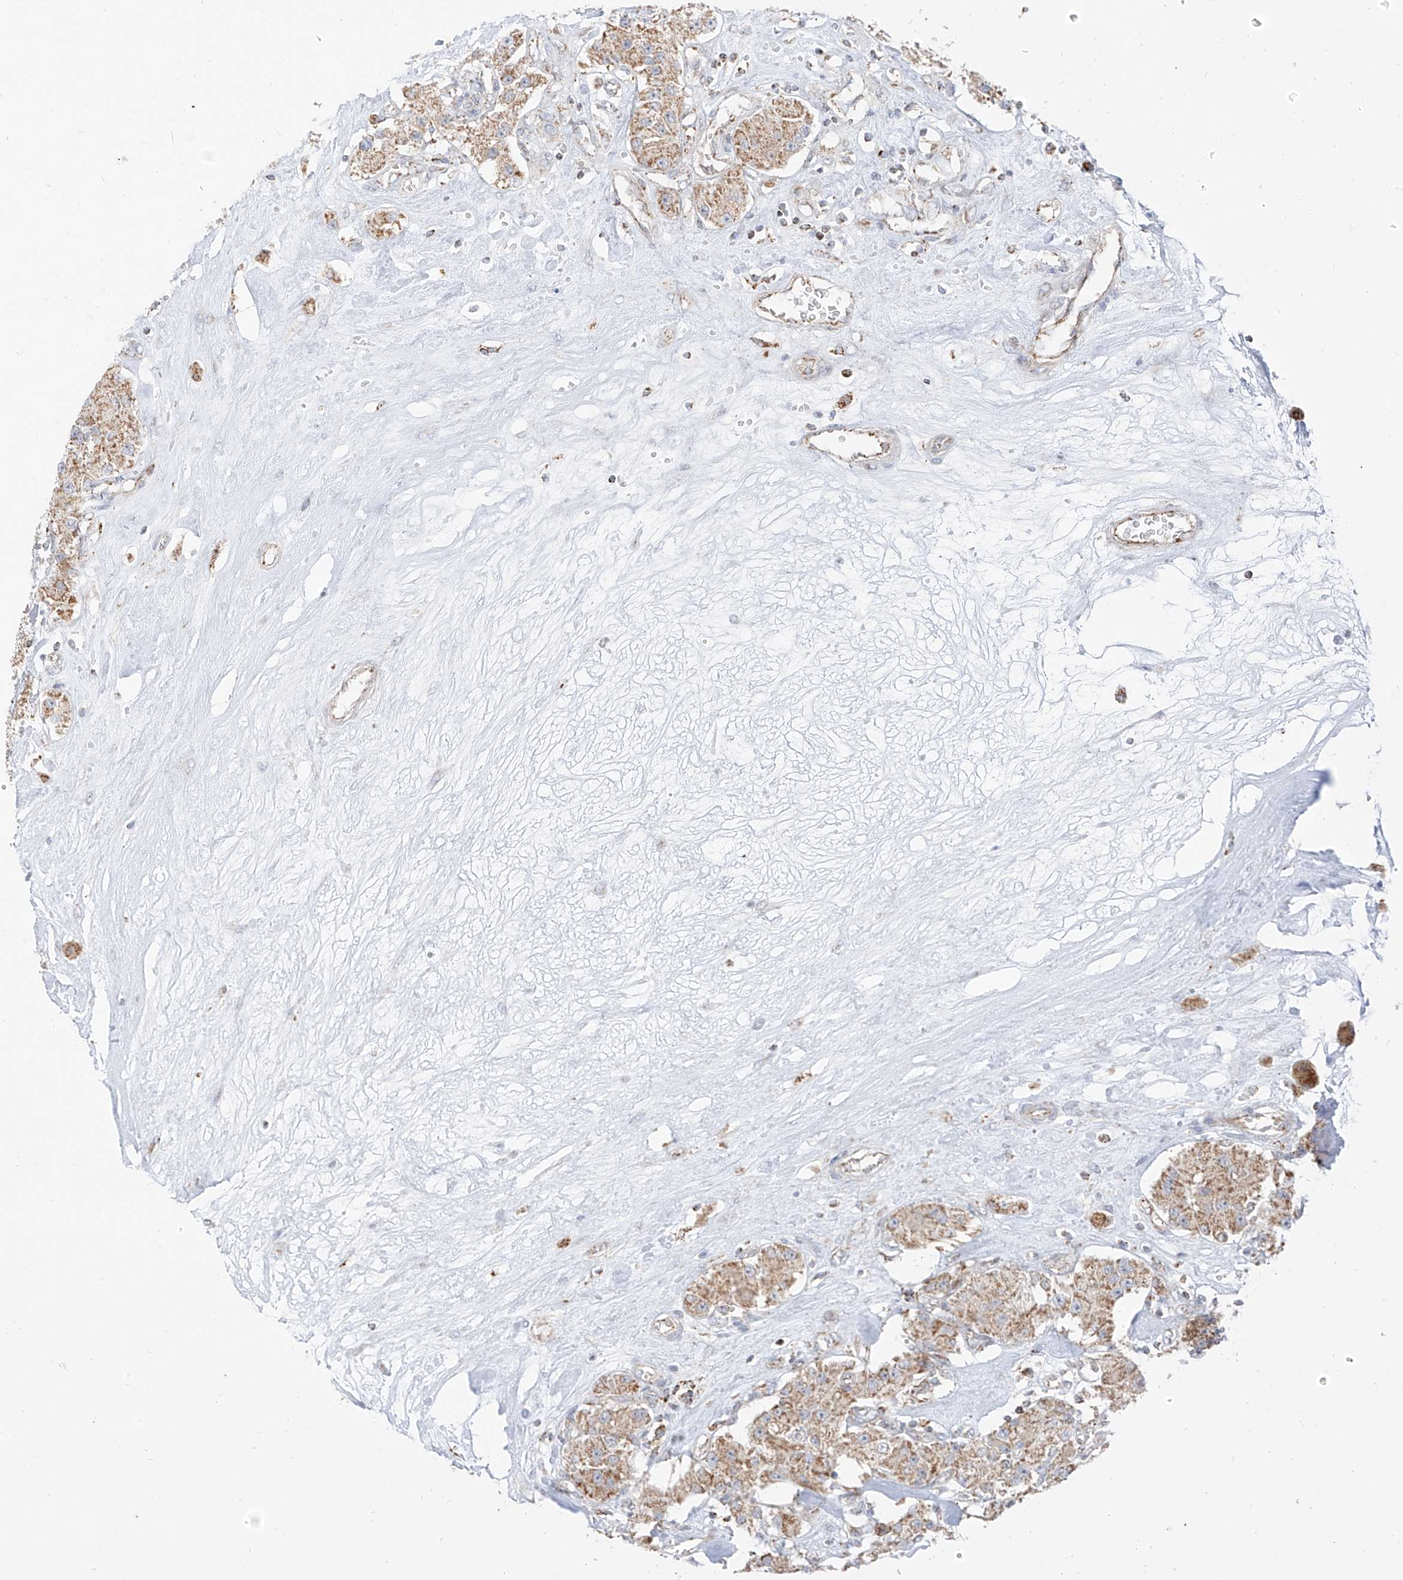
{"staining": {"intensity": "moderate", "quantity": ">75%", "location": "cytoplasmic/membranous"}, "tissue": "carcinoid", "cell_type": "Tumor cells", "image_type": "cancer", "snomed": [{"axis": "morphology", "description": "Carcinoid, malignant, NOS"}, {"axis": "topography", "description": "Pancreas"}], "caption": "DAB (3,3'-diaminobenzidine) immunohistochemical staining of carcinoid (malignant) reveals moderate cytoplasmic/membranous protein staining in approximately >75% of tumor cells.", "gene": "ETHE1", "patient": {"sex": "male", "age": 41}}